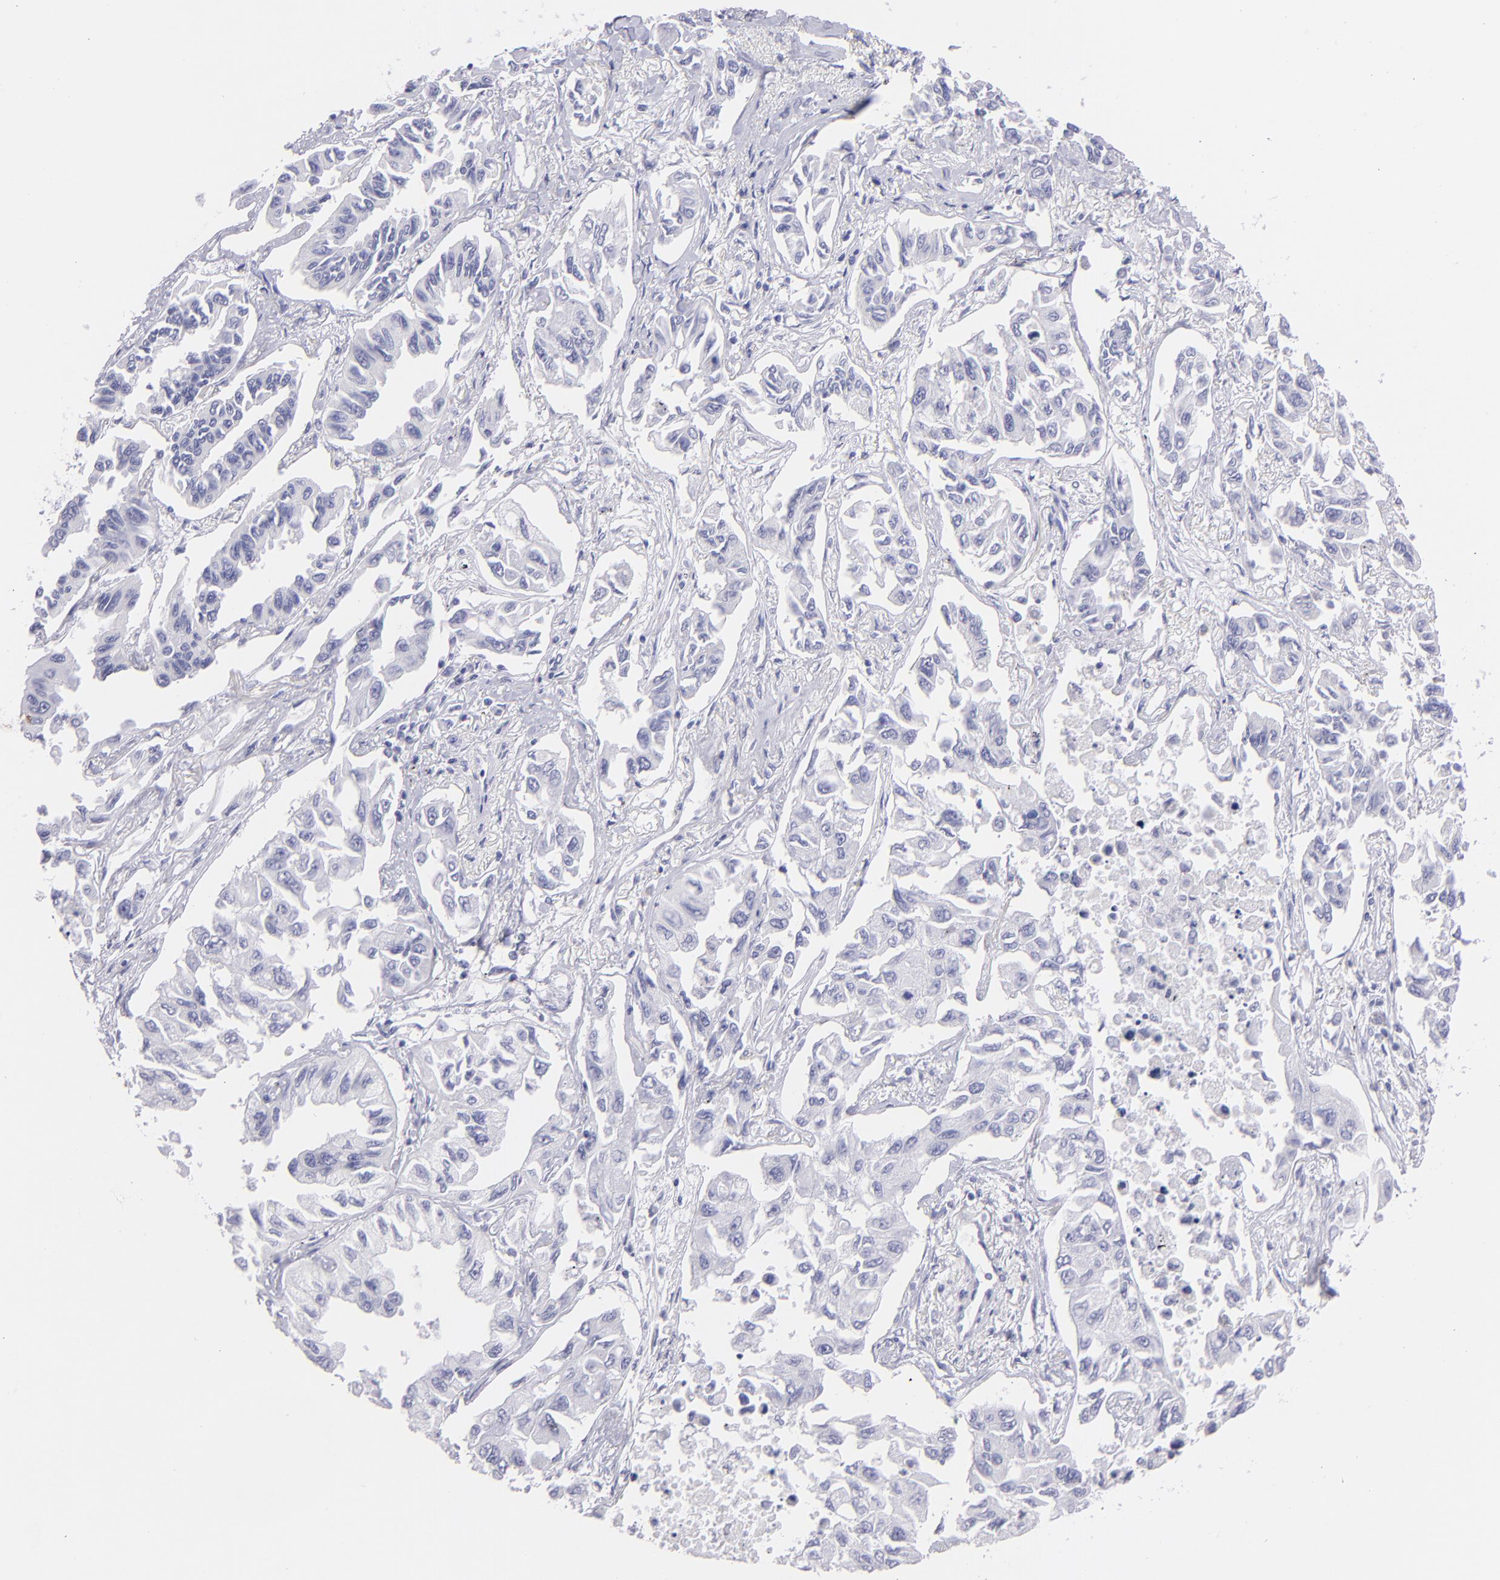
{"staining": {"intensity": "negative", "quantity": "none", "location": "none"}, "tissue": "lung cancer", "cell_type": "Tumor cells", "image_type": "cancer", "snomed": [{"axis": "morphology", "description": "Adenocarcinoma, NOS"}, {"axis": "topography", "description": "Lung"}], "caption": "DAB (3,3'-diaminobenzidine) immunohistochemical staining of human lung cancer (adenocarcinoma) displays no significant positivity in tumor cells.", "gene": "PIP", "patient": {"sex": "male", "age": 64}}